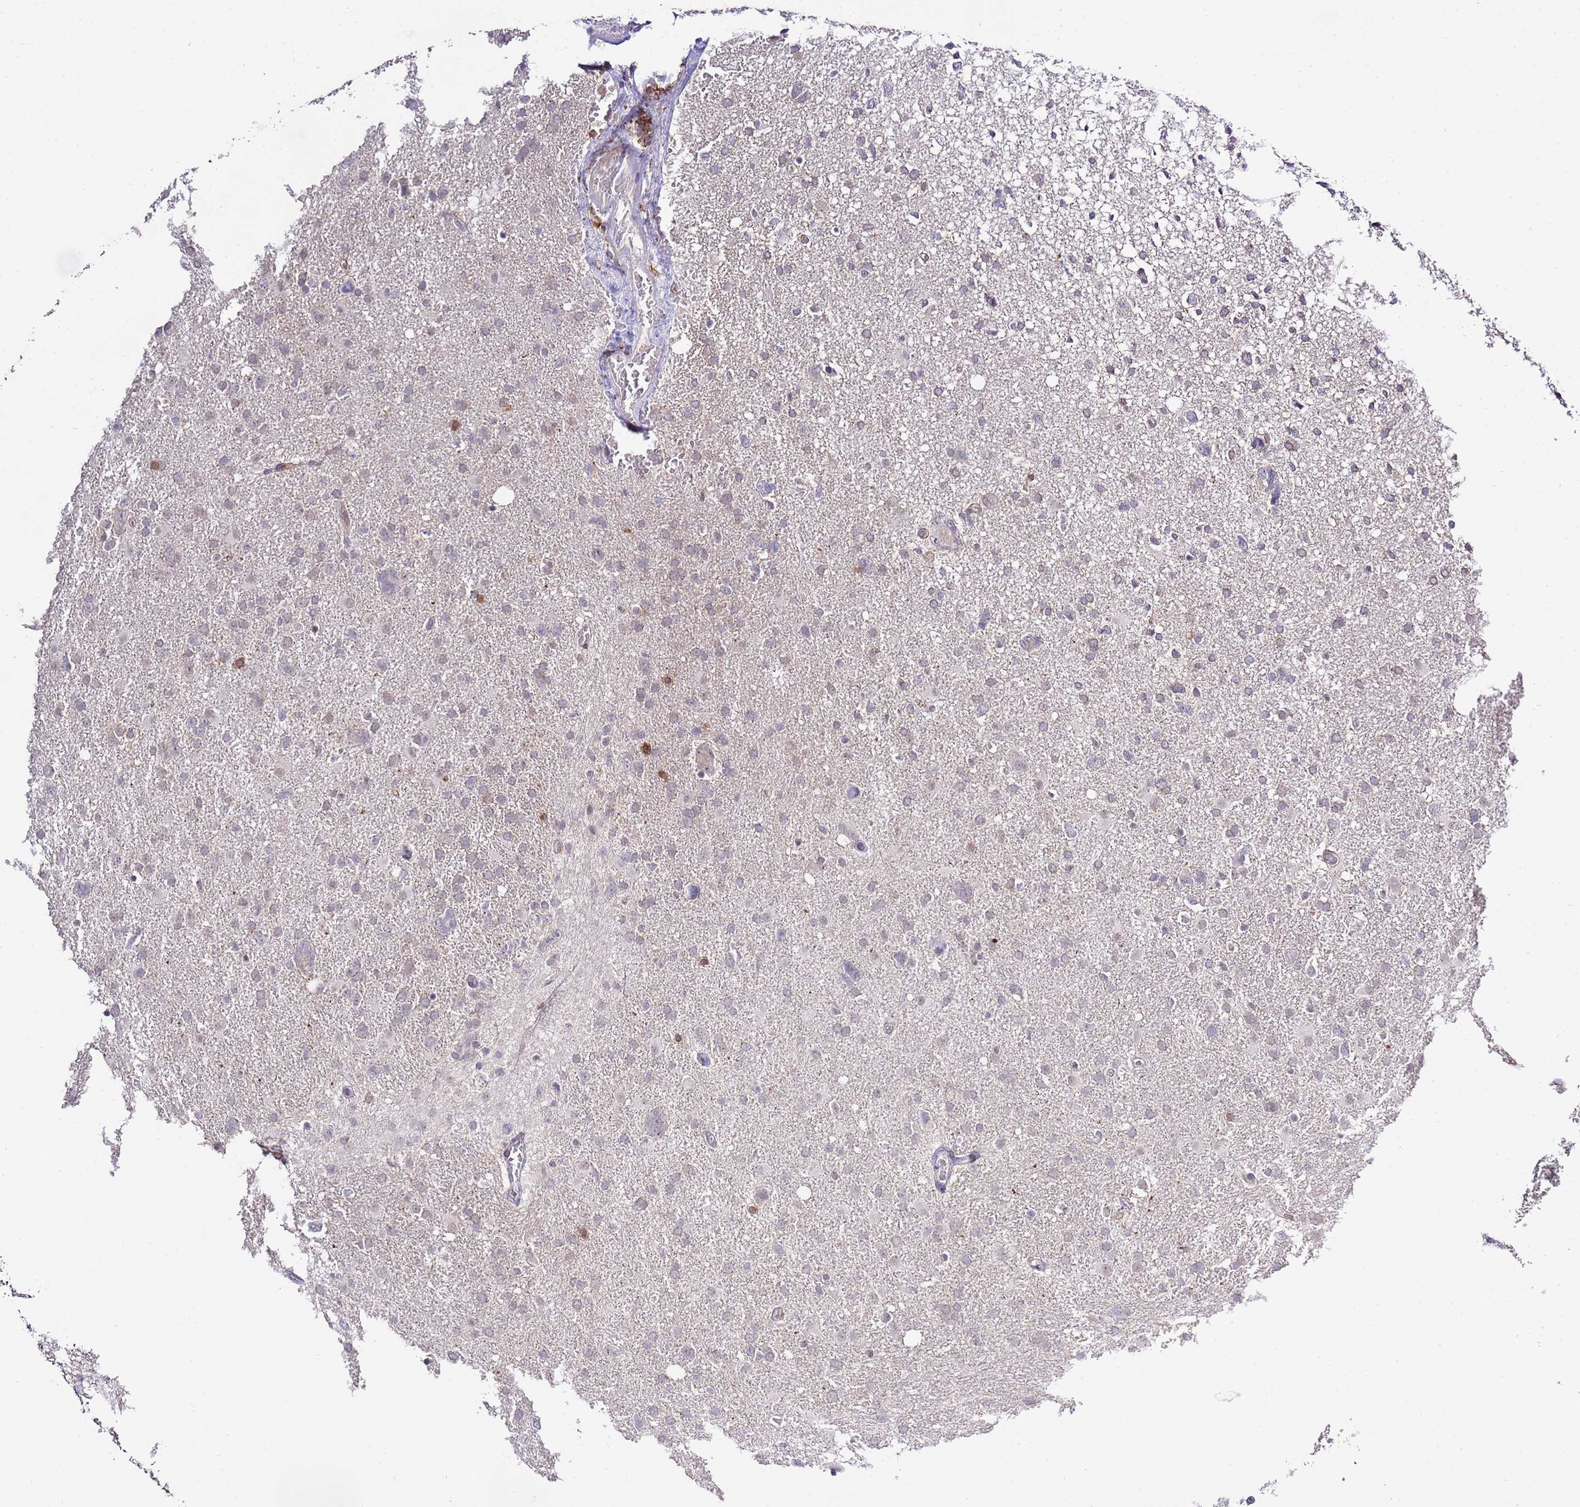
{"staining": {"intensity": "negative", "quantity": "none", "location": "none"}, "tissue": "glioma", "cell_type": "Tumor cells", "image_type": "cancer", "snomed": [{"axis": "morphology", "description": "Glioma, malignant, High grade"}, {"axis": "topography", "description": "Brain"}], "caption": "Tumor cells are negative for brown protein staining in glioma.", "gene": "EFHD1", "patient": {"sex": "male", "age": 61}}